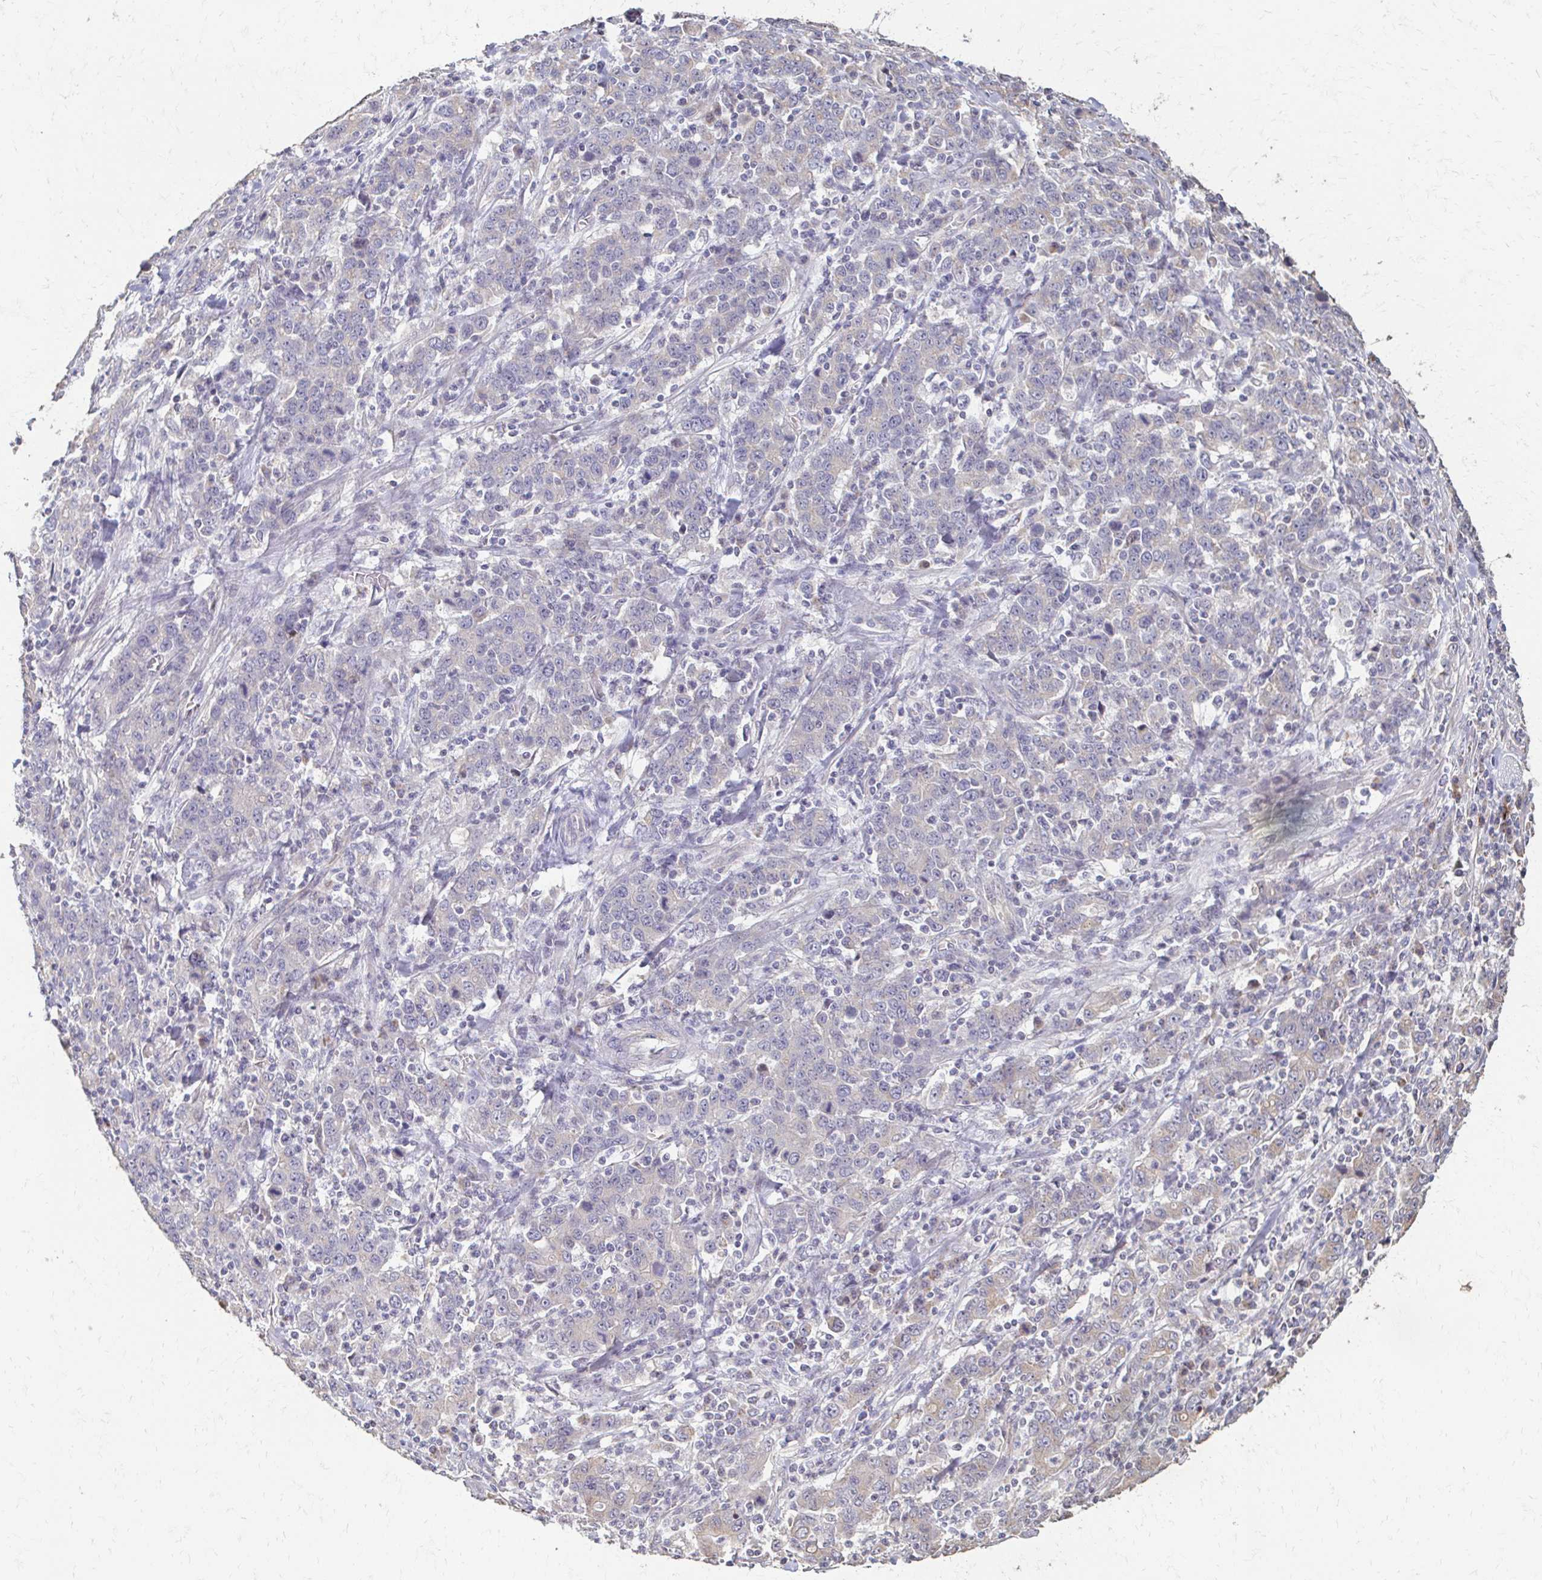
{"staining": {"intensity": "negative", "quantity": "none", "location": "none"}, "tissue": "stomach cancer", "cell_type": "Tumor cells", "image_type": "cancer", "snomed": [{"axis": "morphology", "description": "Adenocarcinoma, NOS"}, {"axis": "topography", "description": "Stomach, upper"}], "caption": "High magnification brightfield microscopy of stomach adenocarcinoma stained with DAB (3,3'-diaminobenzidine) (brown) and counterstained with hematoxylin (blue): tumor cells show no significant staining.", "gene": "IL18BP", "patient": {"sex": "male", "age": 69}}